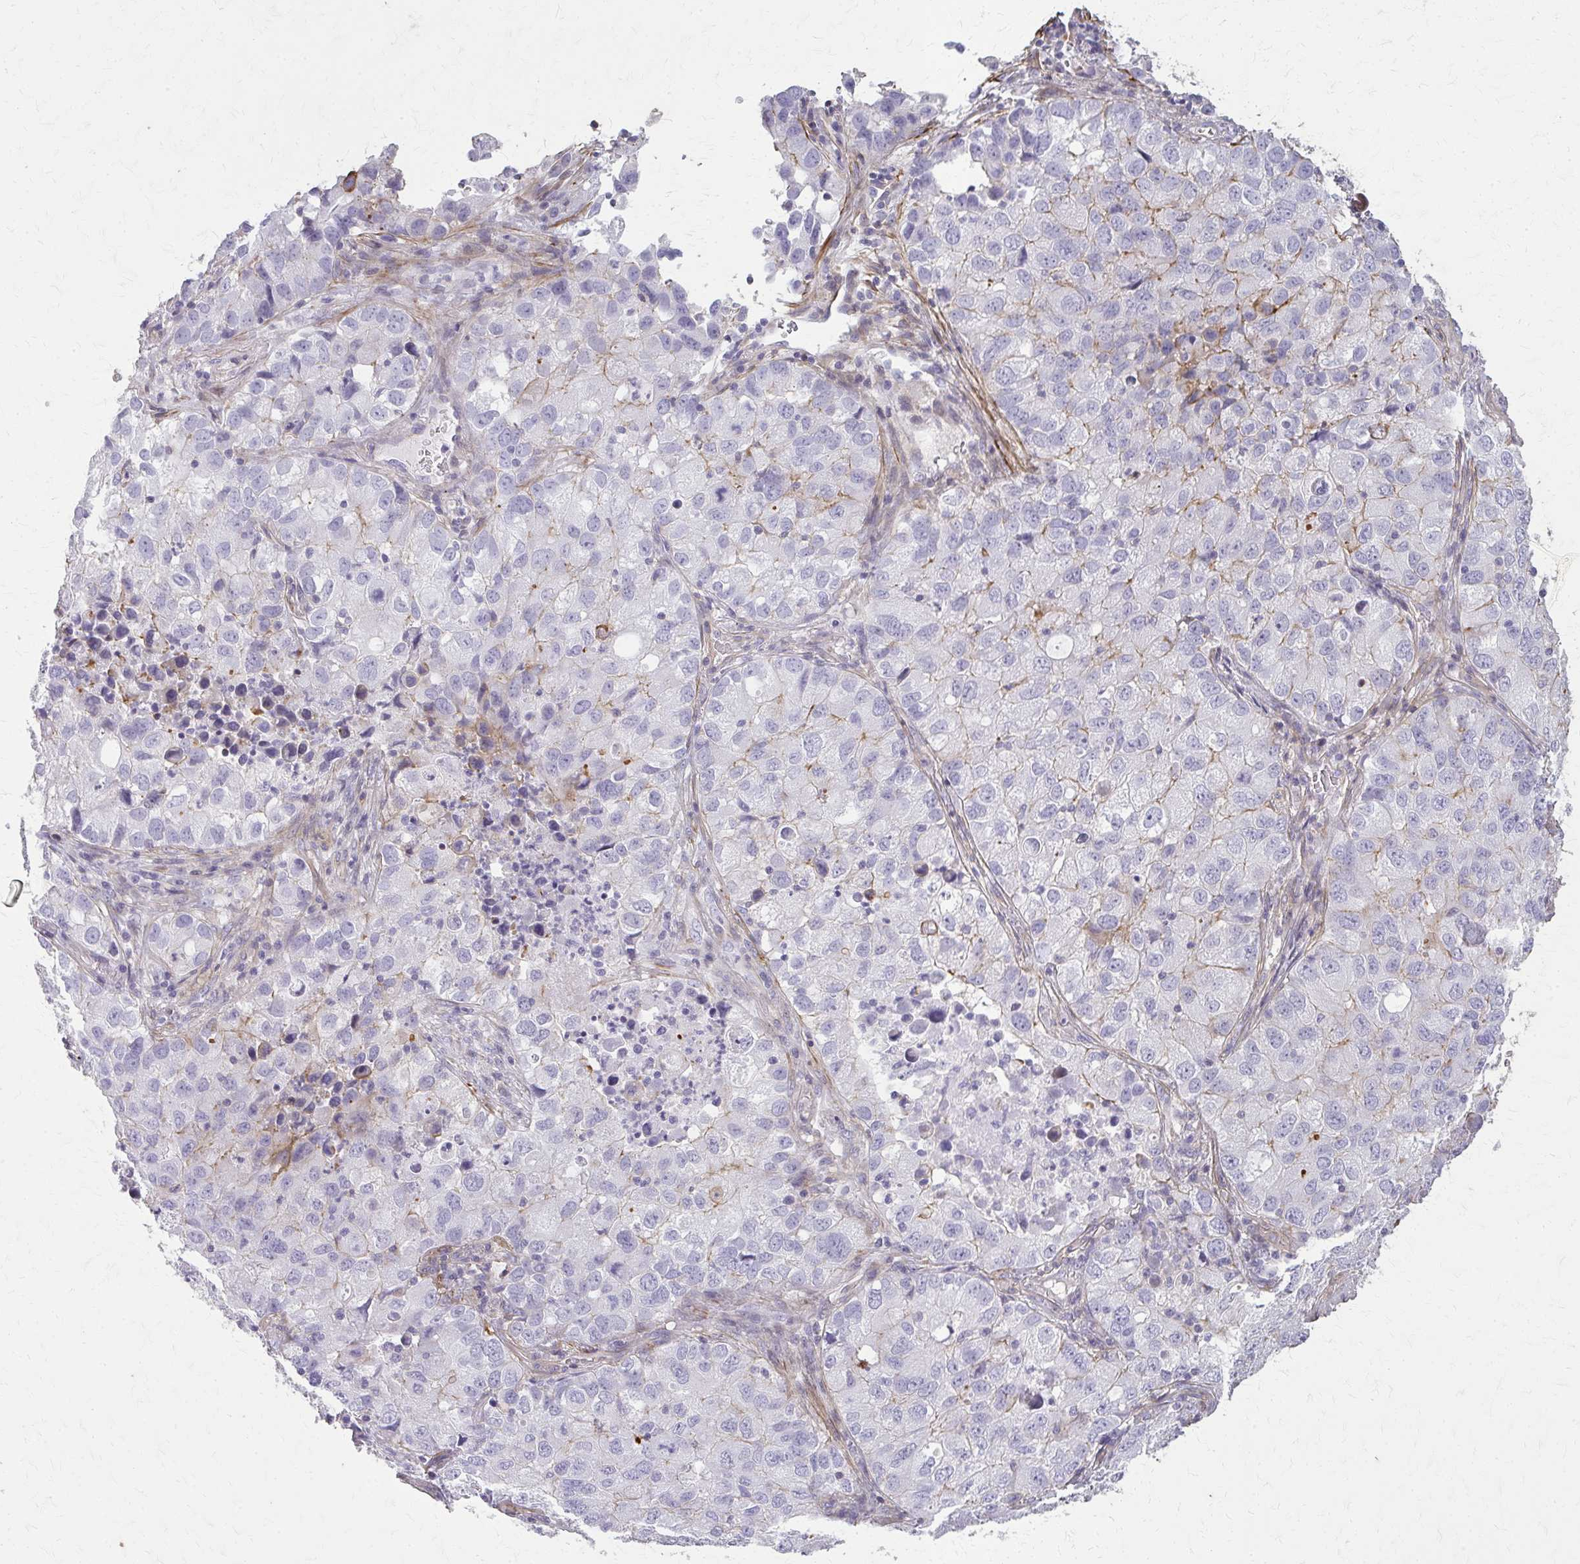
{"staining": {"intensity": "weak", "quantity": "<25%", "location": "cytoplasmic/membranous"}, "tissue": "lung cancer", "cell_type": "Tumor cells", "image_type": "cancer", "snomed": [{"axis": "morphology", "description": "Normal morphology"}, {"axis": "morphology", "description": "Adenocarcinoma, NOS"}, {"axis": "topography", "description": "Lymph node"}, {"axis": "topography", "description": "Lung"}], "caption": "This micrograph is of lung cancer stained with immunohistochemistry (IHC) to label a protein in brown with the nuclei are counter-stained blue. There is no positivity in tumor cells. Nuclei are stained in blue.", "gene": "TENM4", "patient": {"sex": "female", "age": 51}}